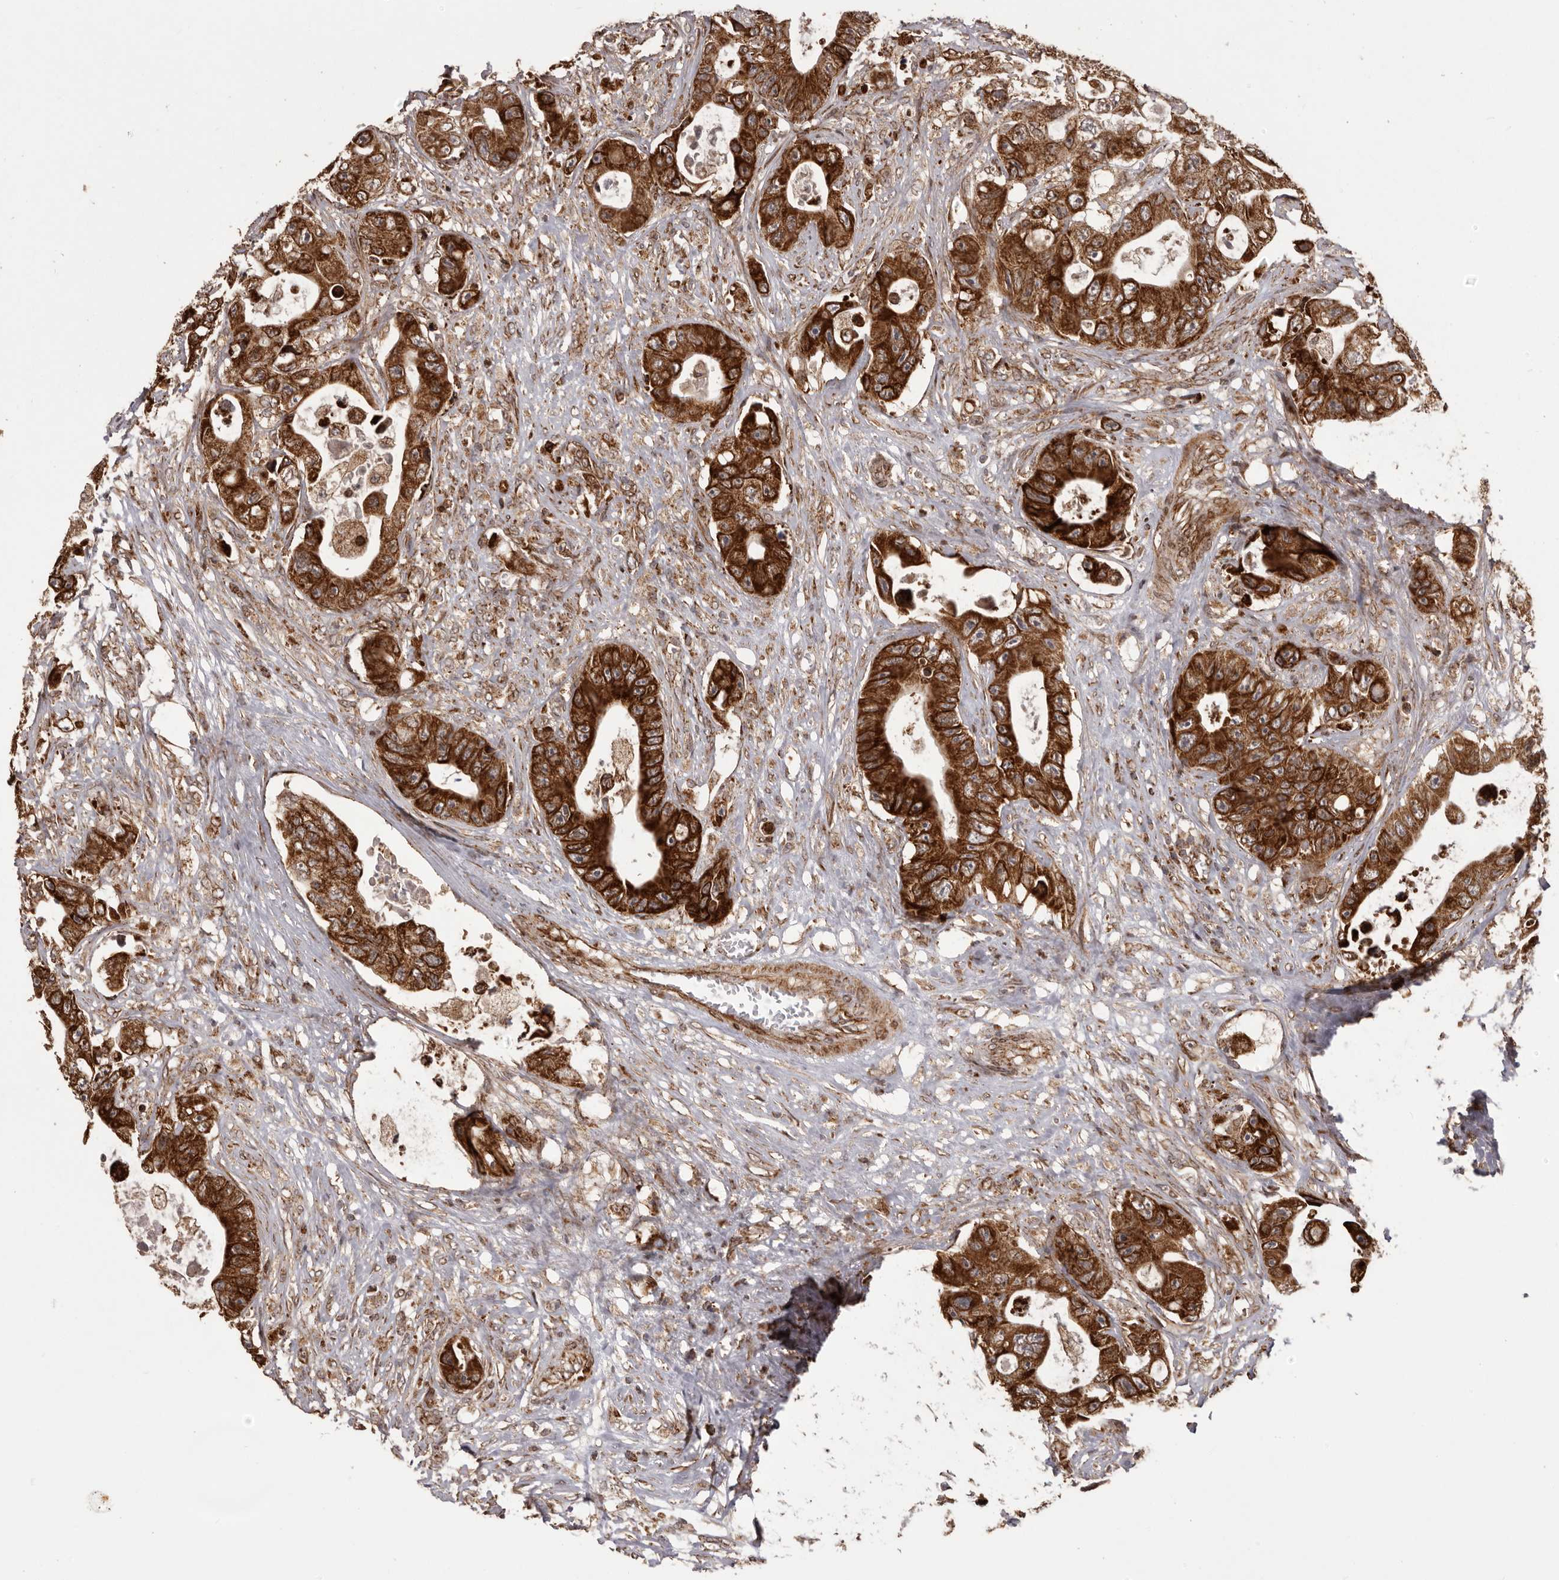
{"staining": {"intensity": "strong", "quantity": ">75%", "location": "cytoplasmic/membranous"}, "tissue": "colorectal cancer", "cell_type": "Tumor cells", "image_type": "cancer", "snomed": [{"axis": "morphology", "description": "Adenocarcinoma, NOS"}, {"axis": "topography", "description": "Colon"}], "caption": "Immunohistochemical staining of colorectal cancer reveals high levels of strong cytoplasmic/membranous protein staining in approximately >75% of tumor cells. (DAB (3,3'-diaminobenzidine) IHC, brown staining for protein, blue staining for nuclei).", "gene": "CHRM2", "patient": {"sex": "female", "age": 46}}